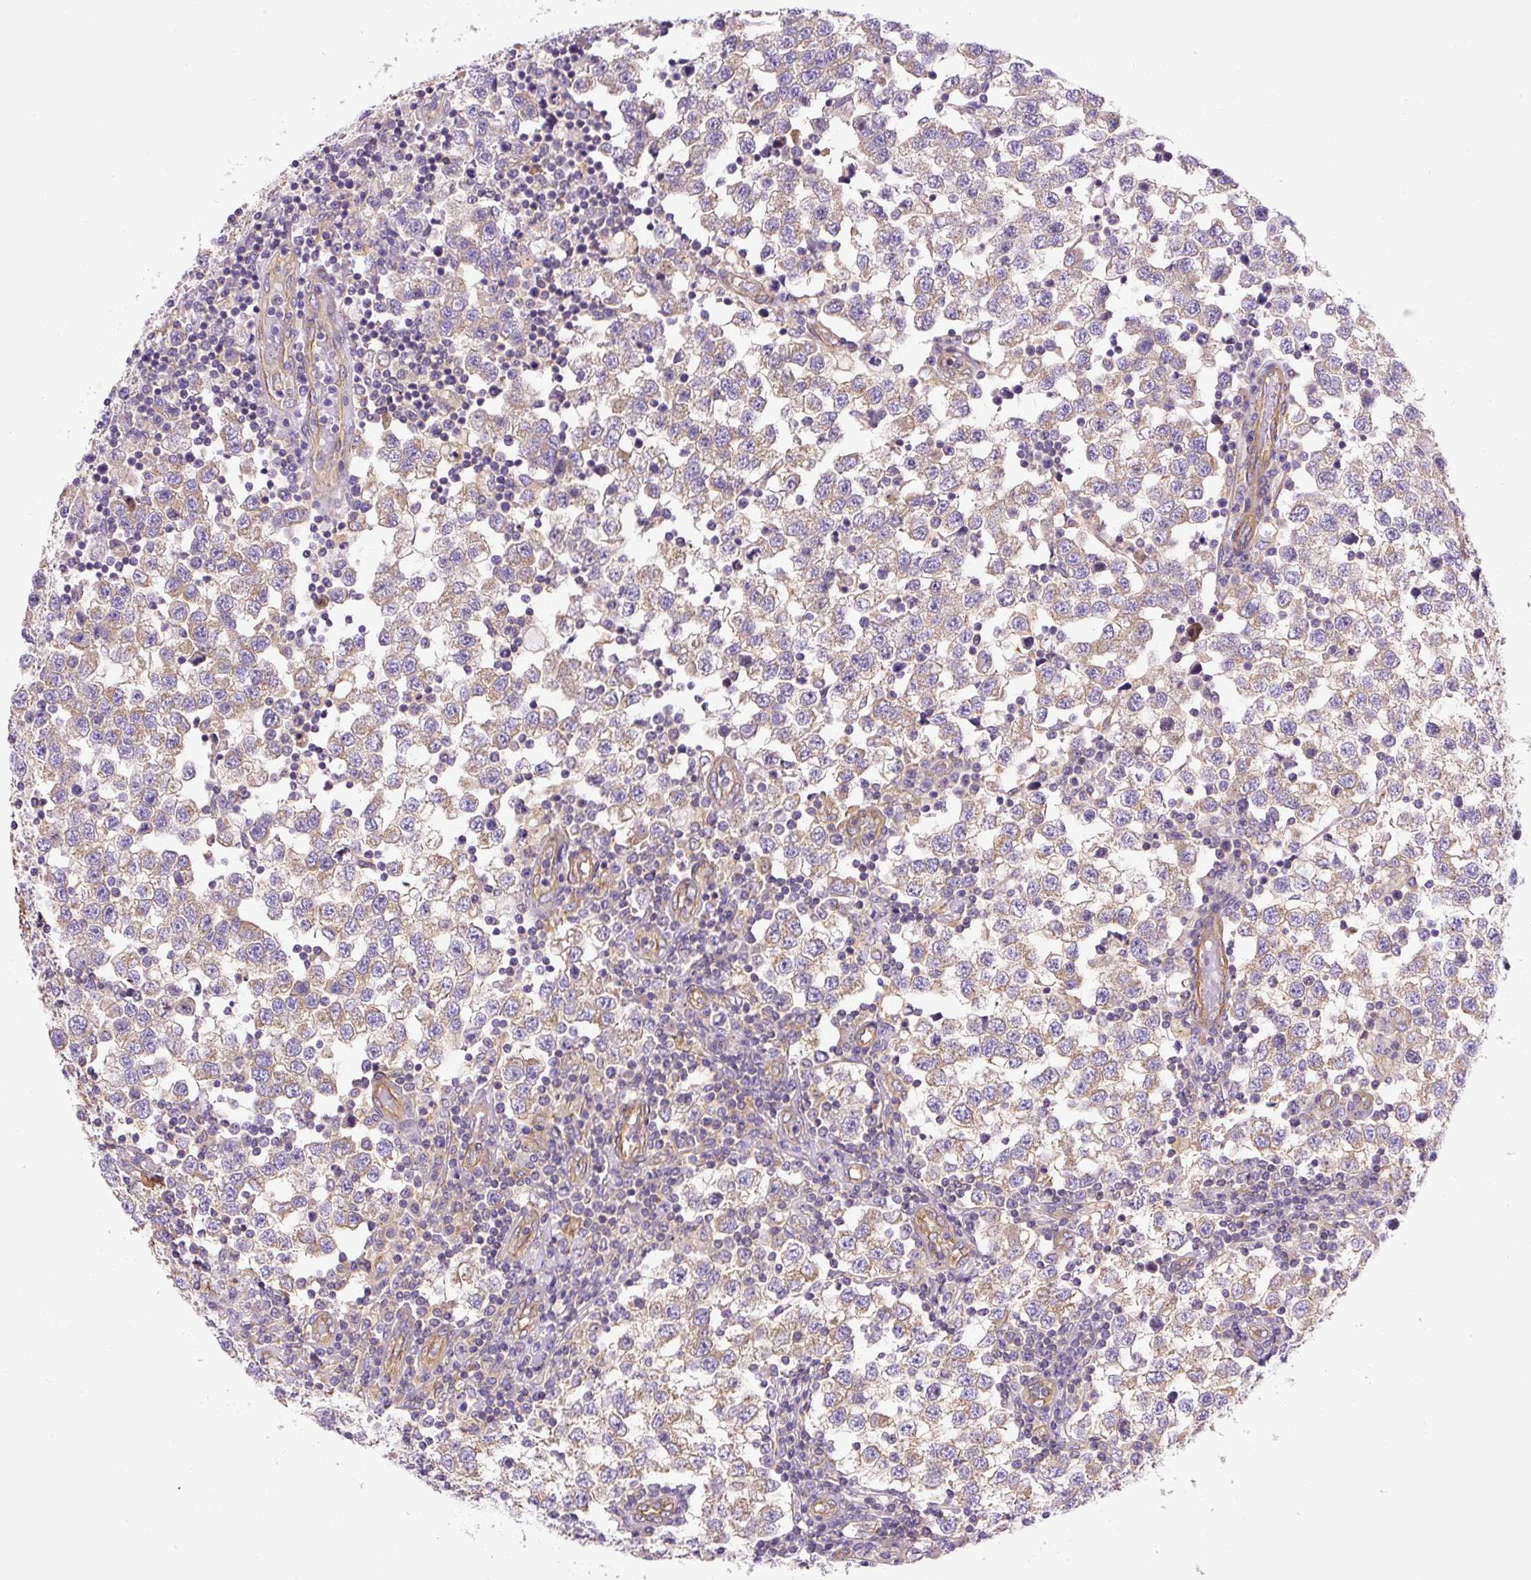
{"staining": {"intensity": "weak", "quantity": "25%-75%", "location": "cytoplasmic/membranous"}, "tissue": "testis cancer", "cell_type": "Tumor cells", "image_type": "cancer", "snomed": [{"axis": "morphology", "description": "Seminoma, NOS"}, {"axis": "topography", "description": "Testis"}], "caption": "Testis cancer (seminoma) was stained to show a protein in brown. There is low levels of weak cytoplasmic/membranous positivity in about 25%-75% of tumor cells. (Brightfield microscopy of DAB IHC at high magnification).", "gene": "DCTN1", "patient": {"sex": "male", "age": 34}}